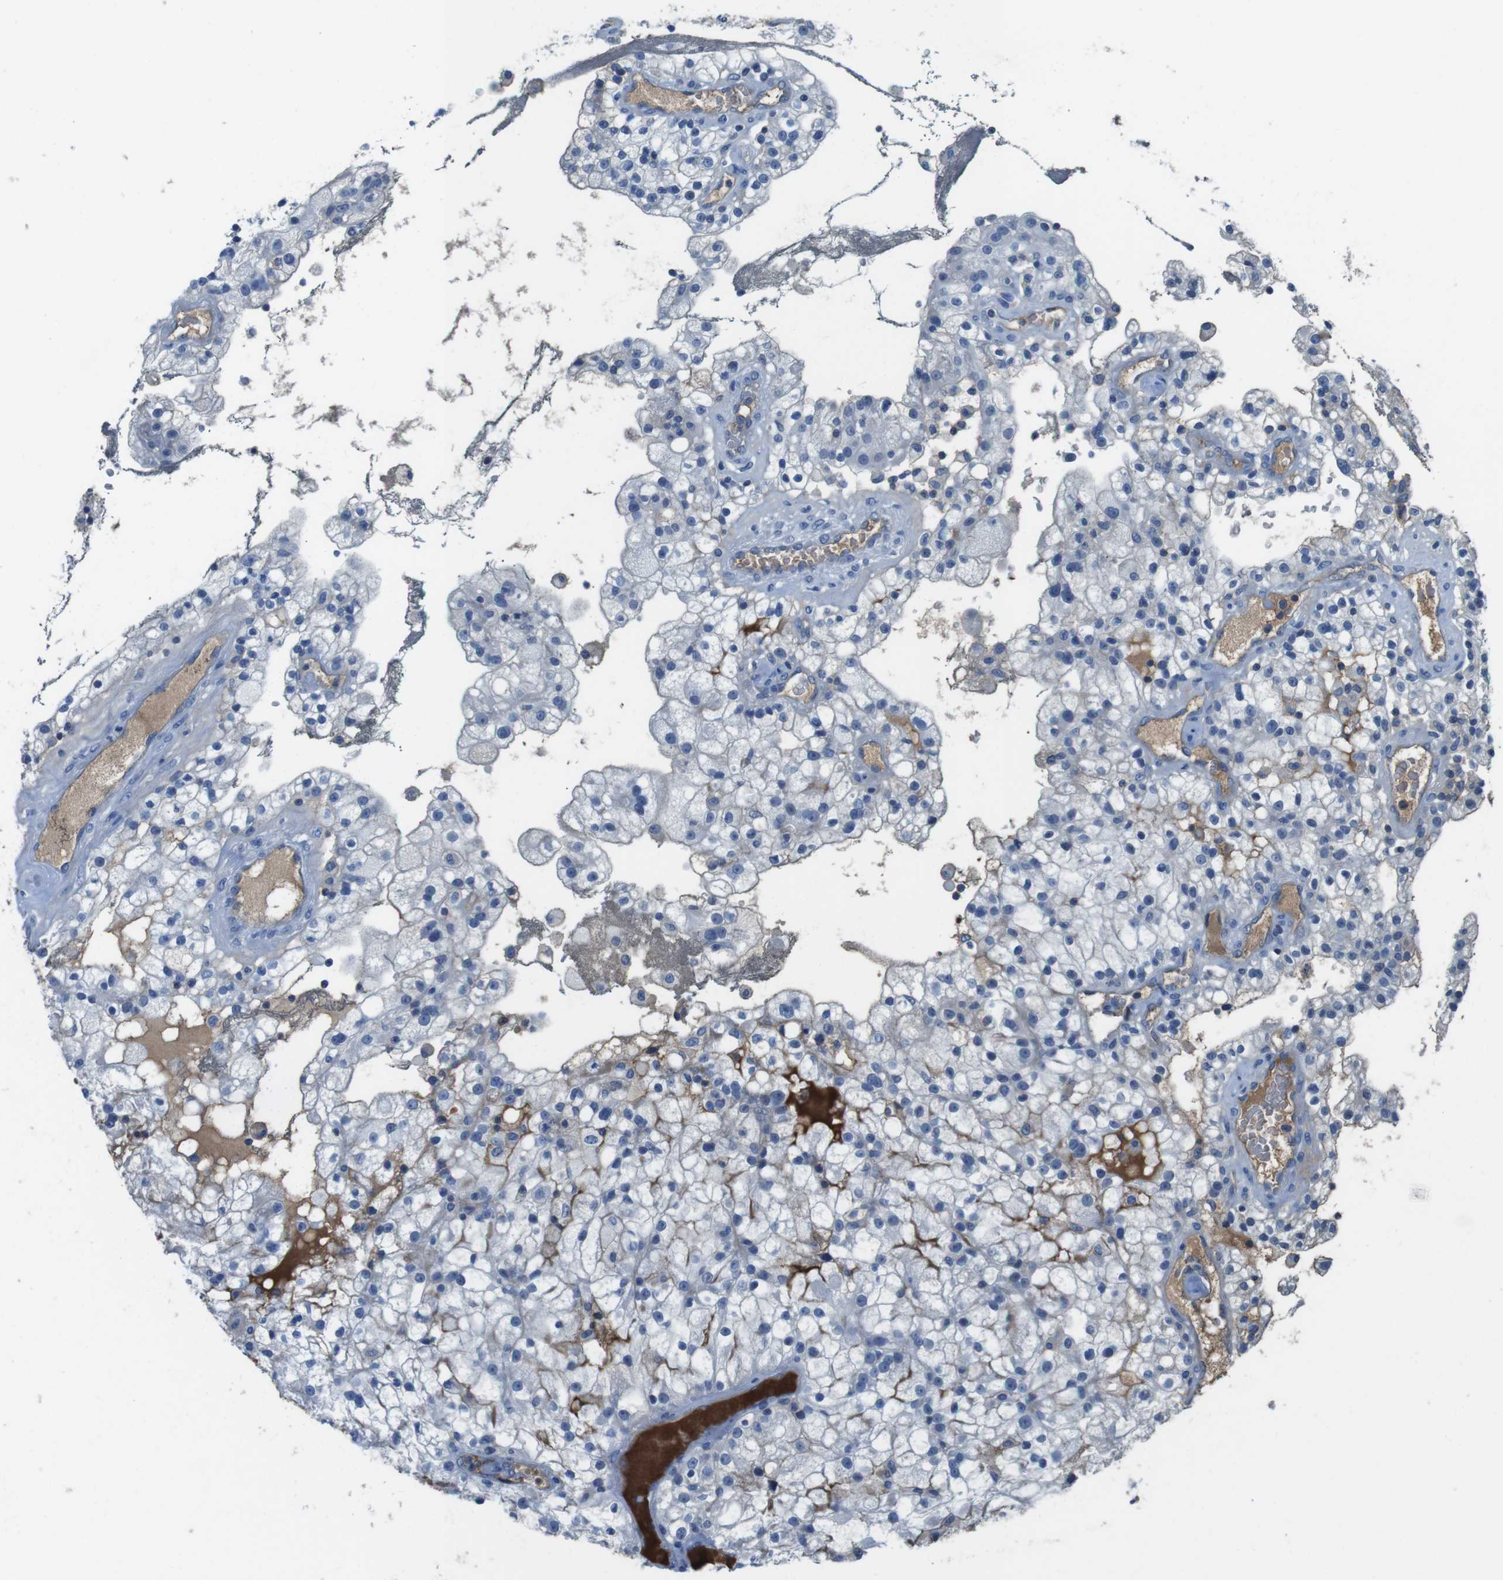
{"staining": {"intensity": "negative", "quantity": "none", "location": "none"}, "tissue": "renal cancer", "cell_type": "Tumor cells", "image_type": "cancer", "snomed": [{"axis": "morphology", "description": "Adenocarcinoma, NOS"}, {"axis": "topography", "description": "Kidney"}], "caption": "Micrograph shows no significant protein positivity in tumor cells of renal cancer.", "gene": "TMPRSS15", "patient": {"sex": "female", "age": 52}}